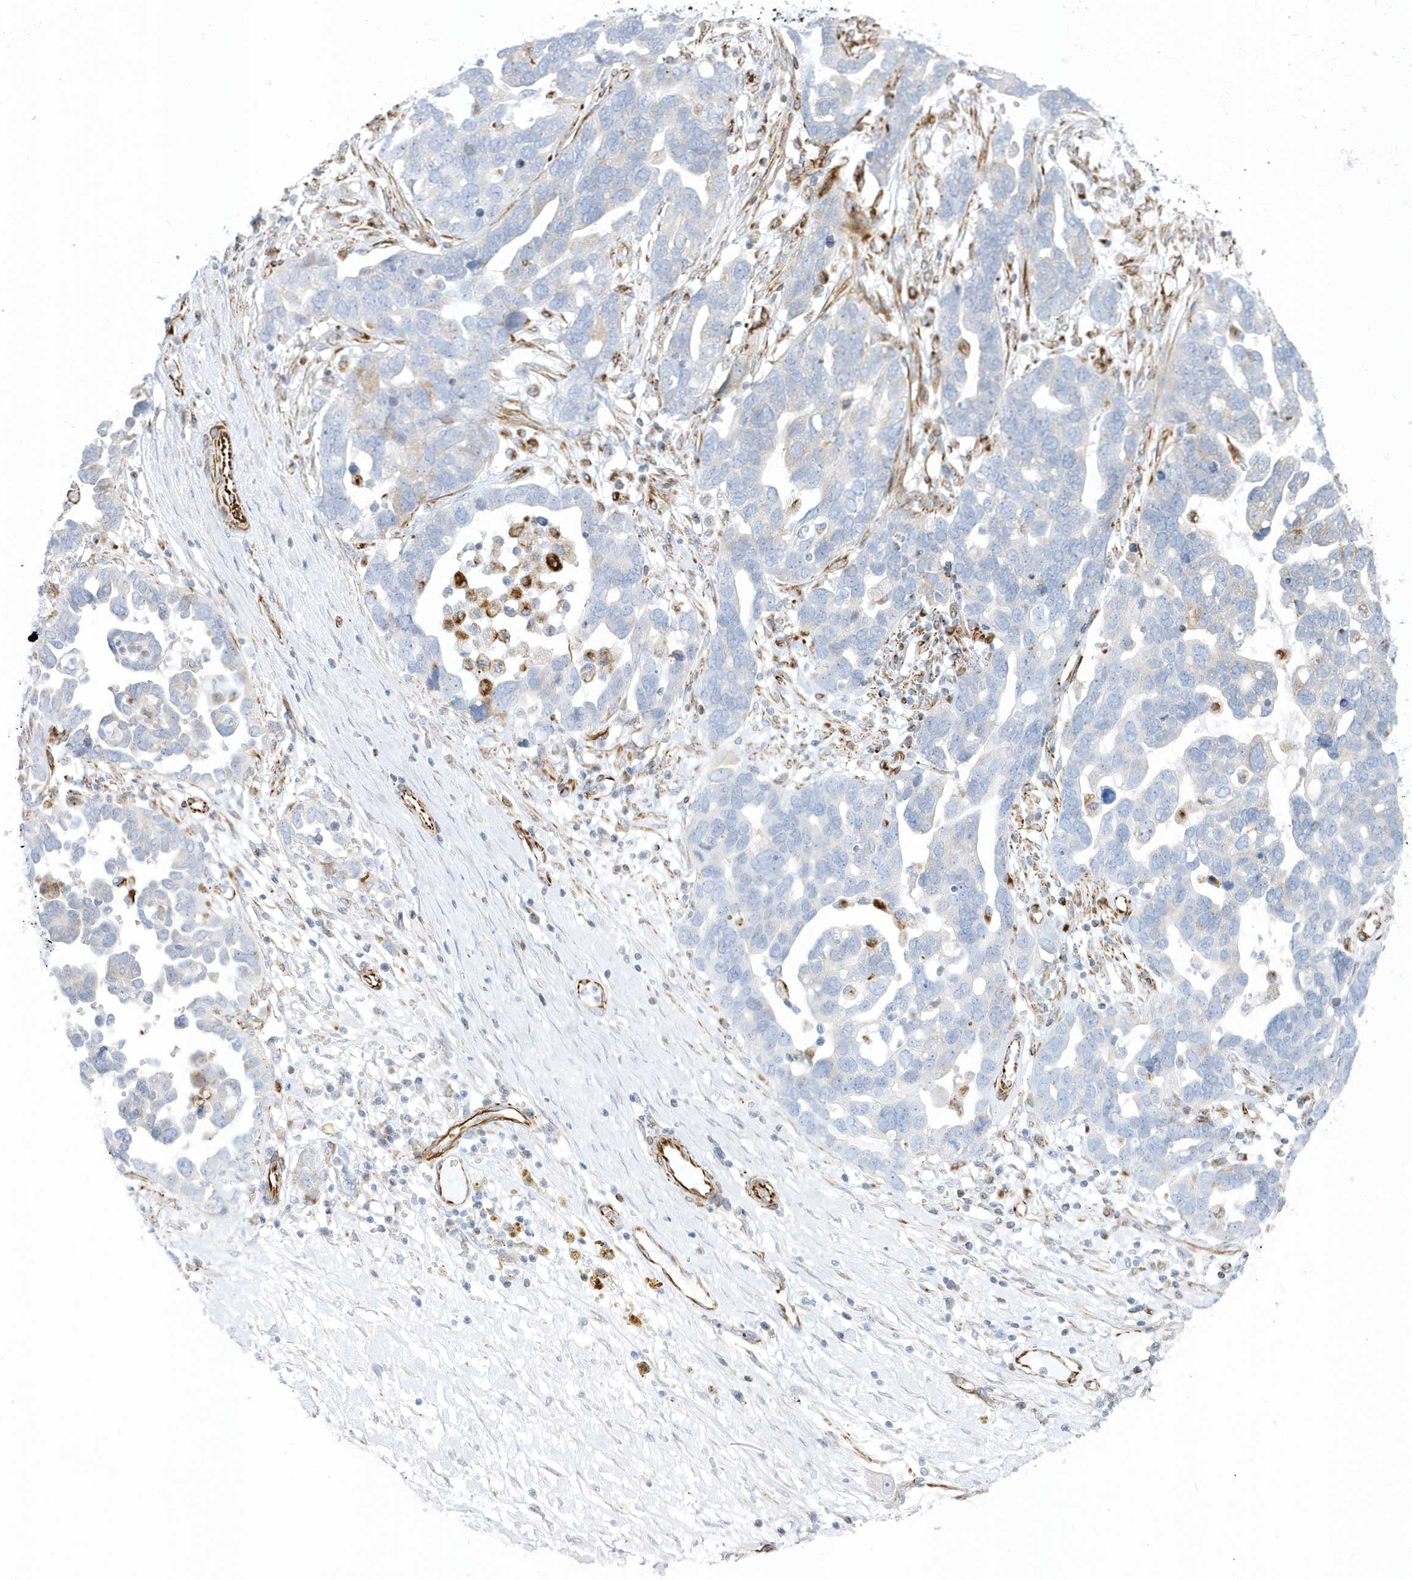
{"staining": {"intensity": "negative", "quantity": "none", "location": "none"}, "tissue": "ovarian cancer", "cell_type": "Tumor cells", "image_type": "cancer", "snomed": [{"axis": "morphology", "description": "Cystadenocarcinoma, serous, NOS"}, {"axis": "topography", "description": "Ovary"}], "caption": "Immunohistochemical staining of ovarian cancer demonstrates no significant expression in tumor cells.", "gene": "PPIL6", "patient": {"sex": "female", "age": 54}}